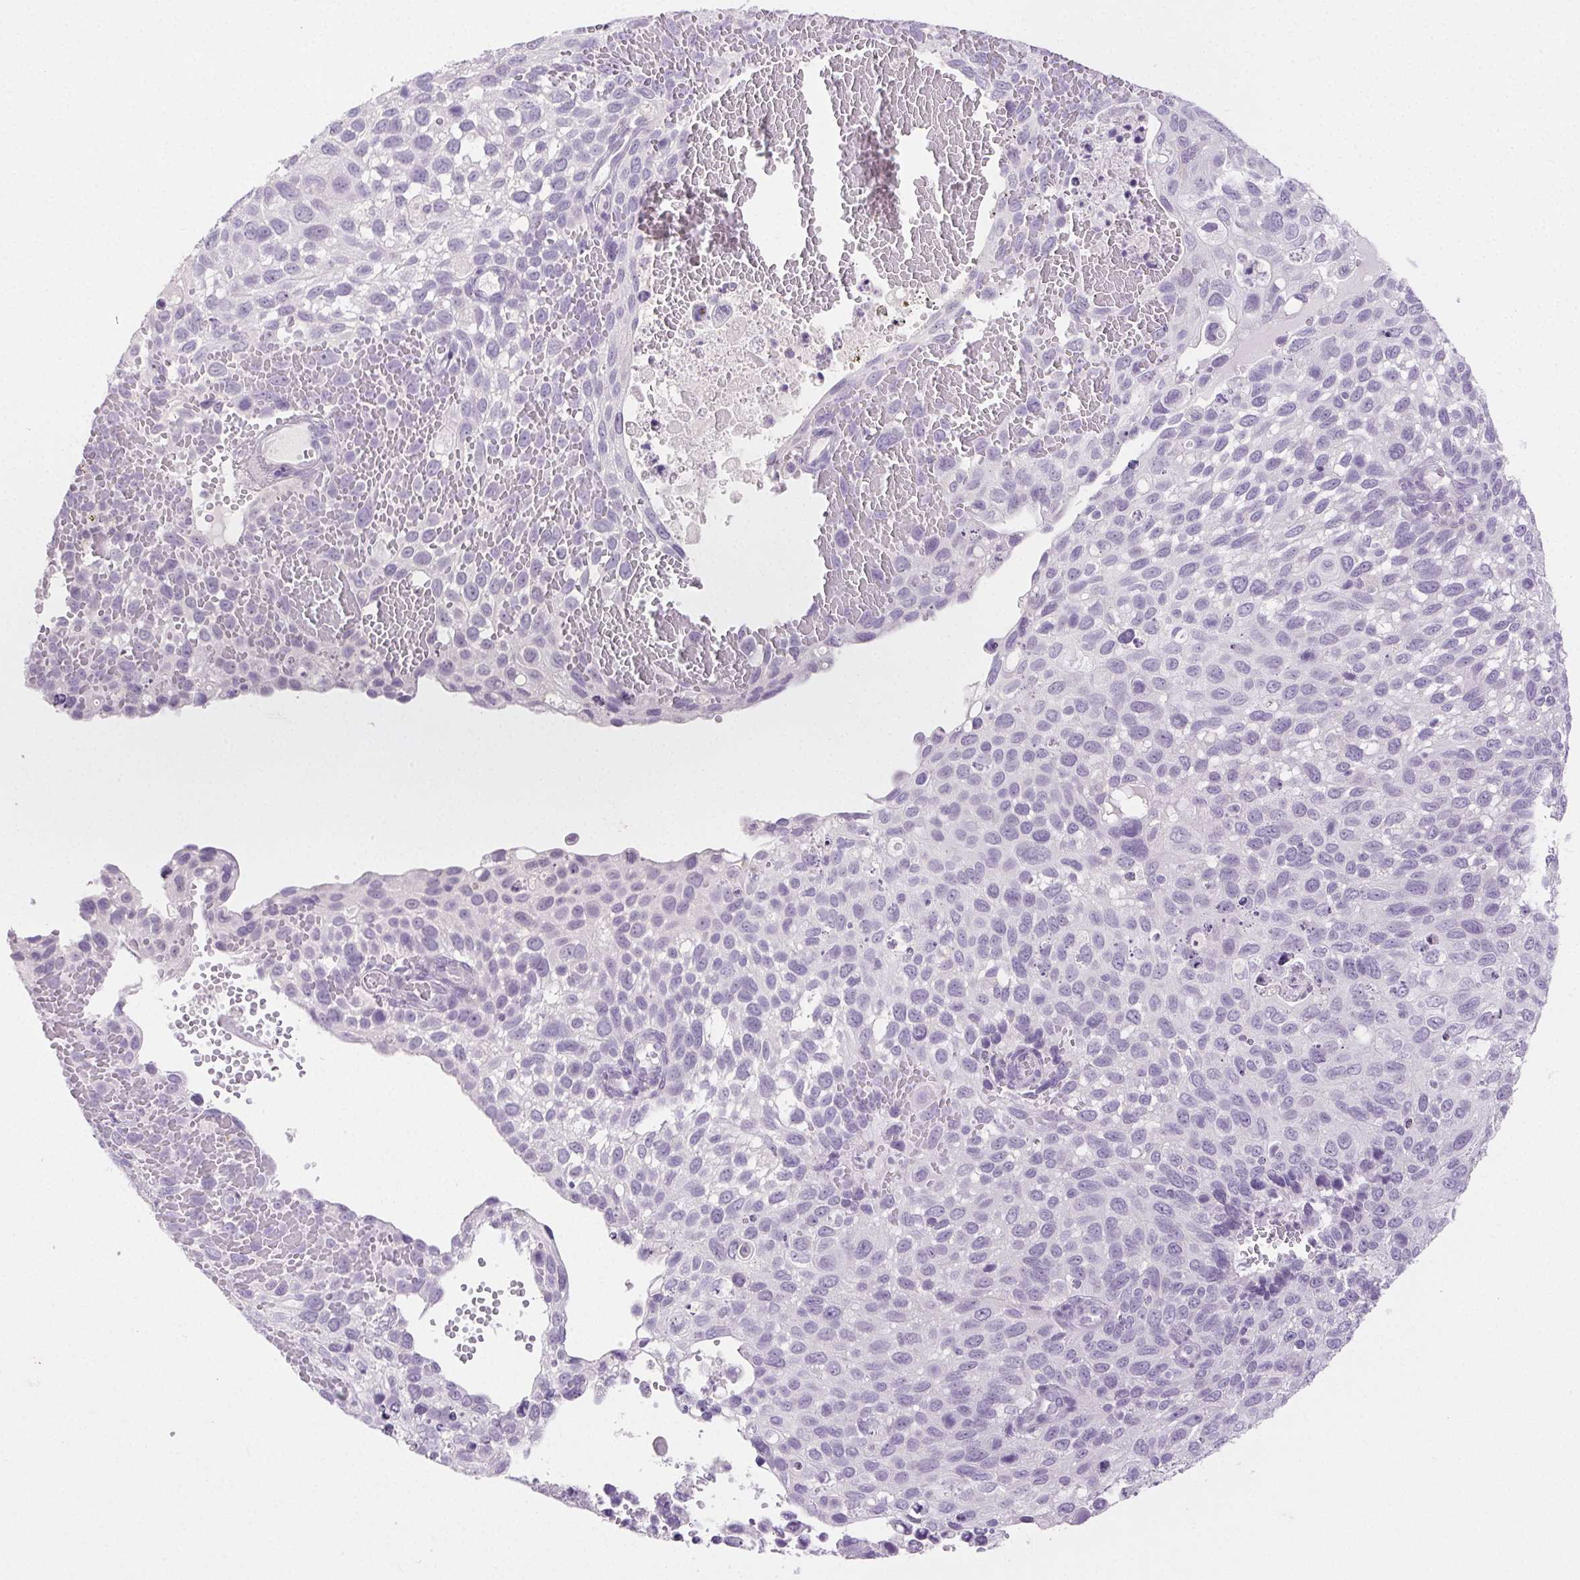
{"staining": {"intensity": "negative", "quantity": "none", "location": "none"}, "tissue": "cervical cancer", "cell_type": "Tumor cells", "image_type": "cancer", "snomed": [{"axis": "morphology", "description": "Squamous cell carcinoma, NOS"}, {"axis": "topography", "description": "Cervix"}], "caption": "Immunohistochemistry image of human cervical cancer stained for a protein (brown), which demonstrates no expression in tumor cells.", "gene": "PI3", "patient": {"sex": "female", "age": 70}}